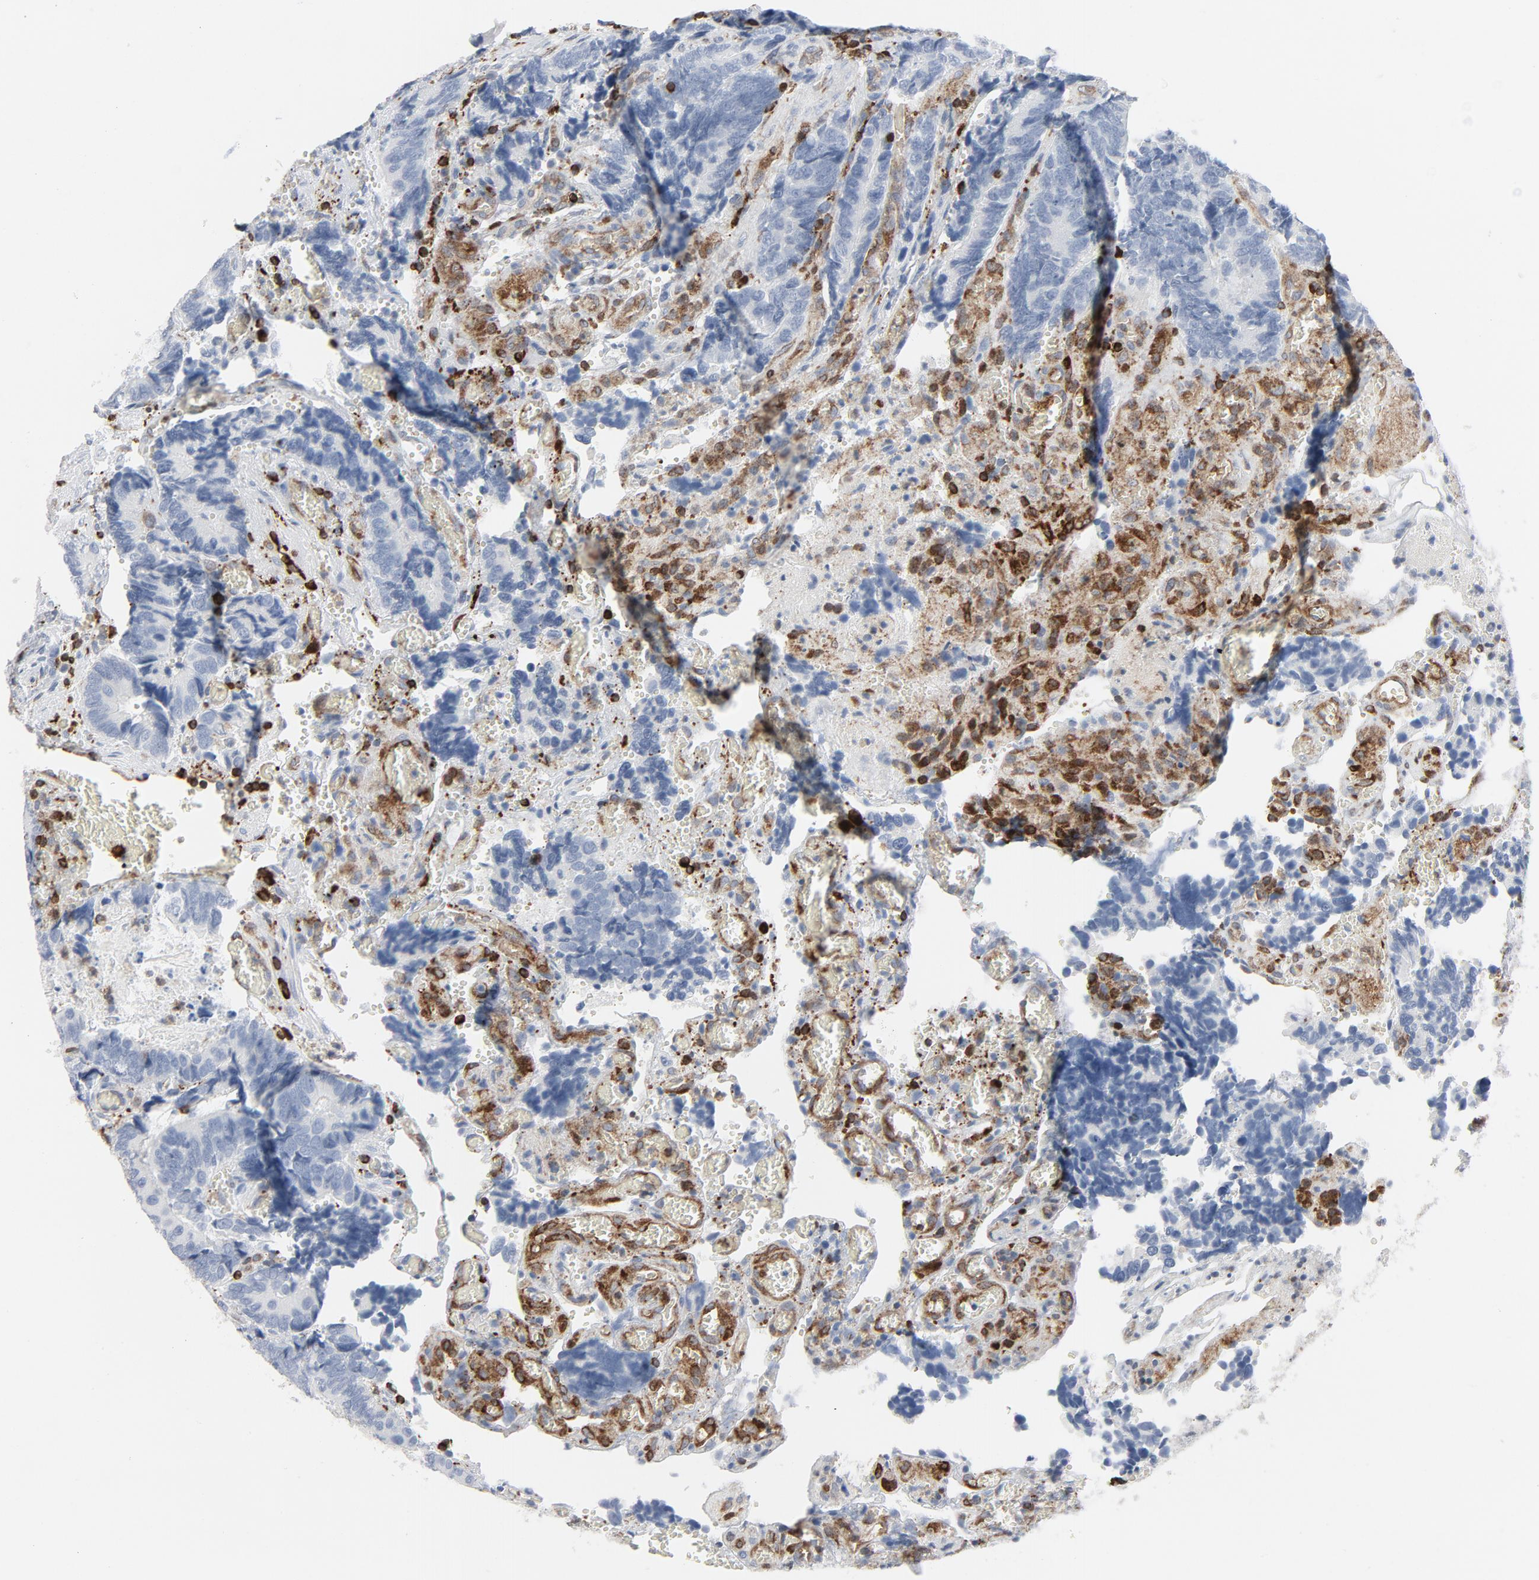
{"staining": {"intensity": "negative", "quantity": "none", "location": "none"}, "tissue": "colorectal cancer", "cell_type": "Tumor cells", "image_type": "cancer", "snomed": [{"axis": "morphology", "description": "Adenocarcinoma, NOS"}, {"axis": "topography", "description": "Colon"}], "caption": "Histopathology image shows no significant protein staining in tumor cells of adenocarcinoma (colorectal).", "gene": "LCP2", "patient": {"sex": "male", "age": 72}}